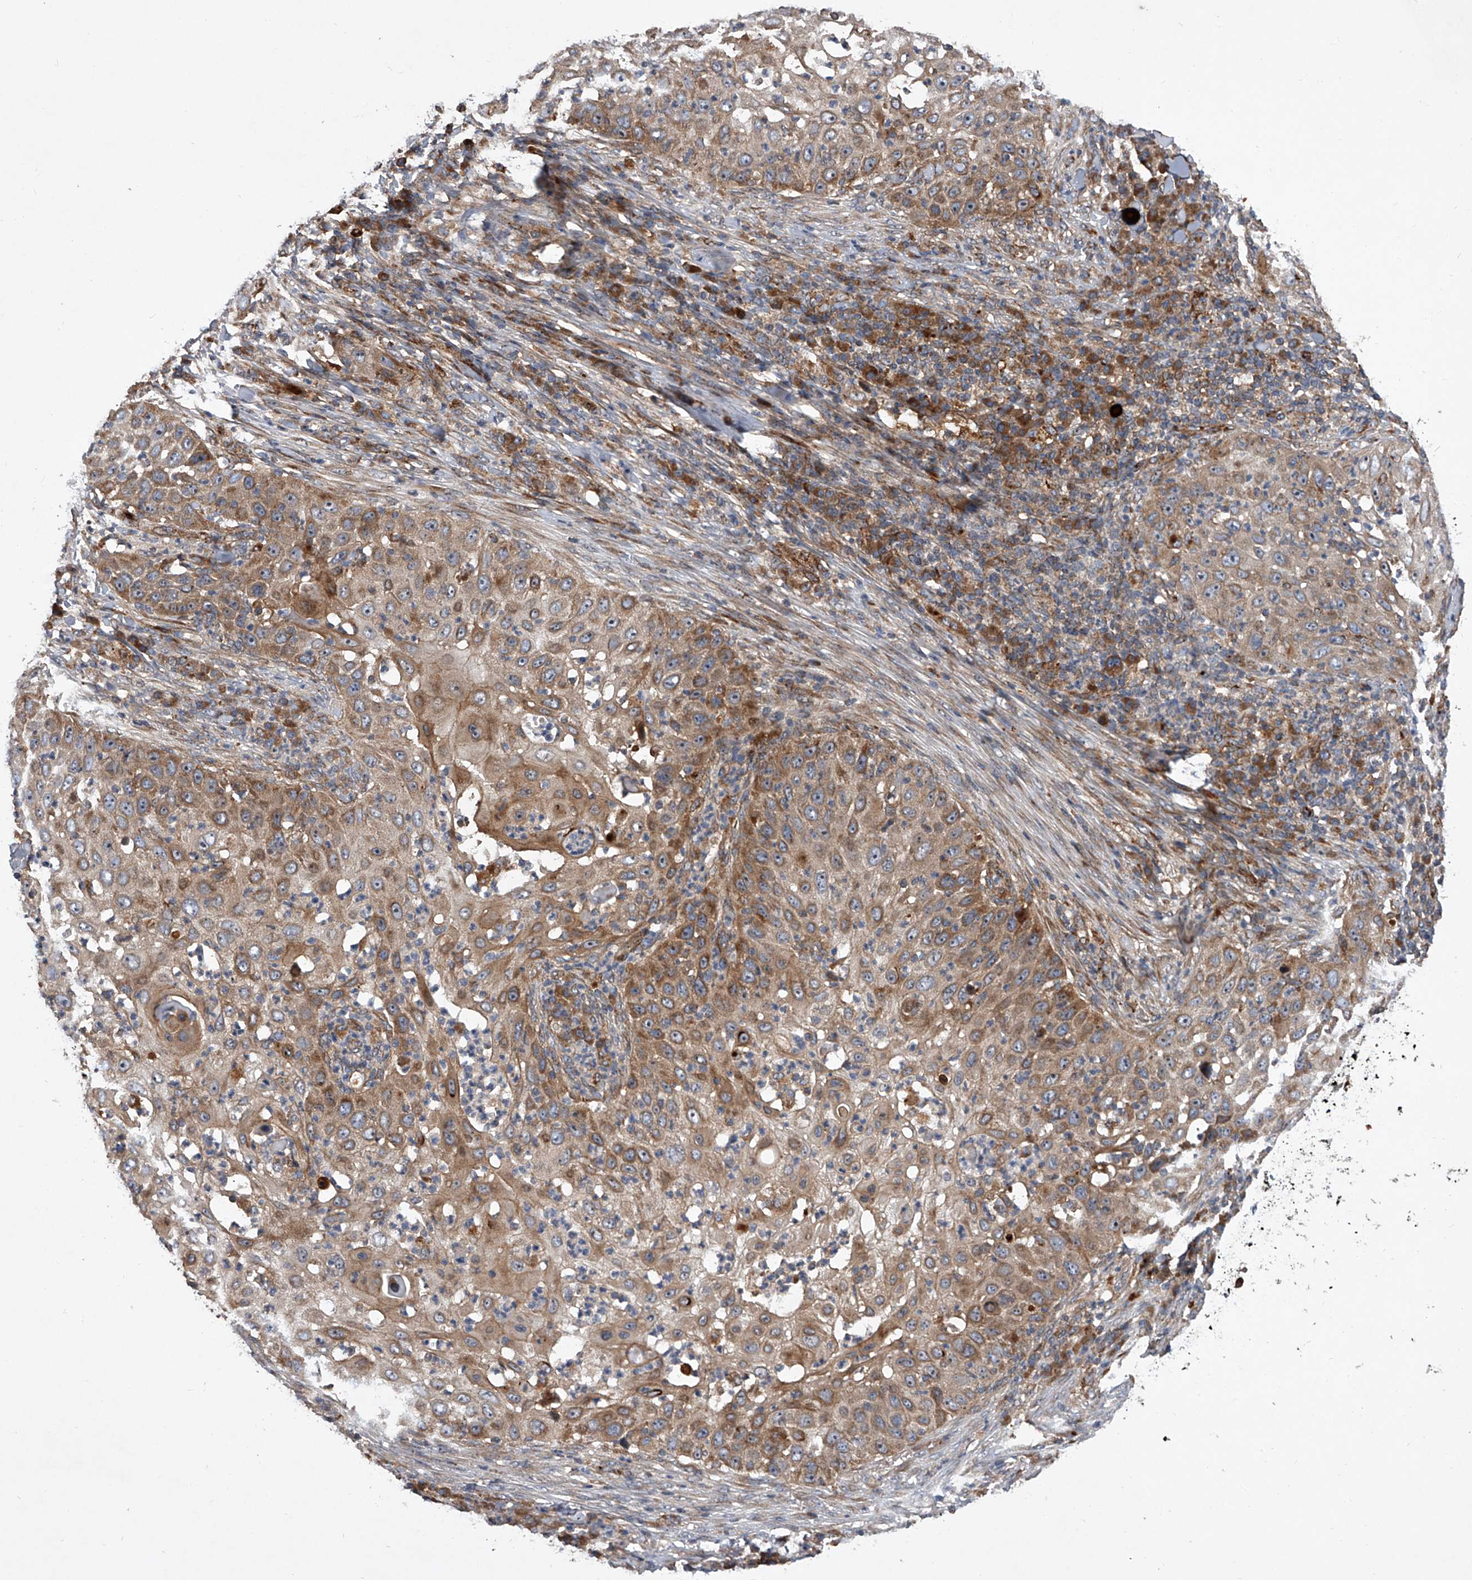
{"staining": {"intensity": "moderate", "quantity": ">75%", "location": "cytoplasmic/membranous"}, "tissue": "skin cancer", "cell_type": "Tumor cells", "image_type": "cancer", "snomed": [{"axis": "morphology", "description": "Squamous cell carcinoma, NOS"}, {"axis": "topography", "description": "Skin"}], "caption": "This is an image of IHC staining of skin cancer (squamous cell carcinoma), which shows moderate positivity in the cytoplasmic/membranous of tumor cells.", "gene": "USP47", "patient": {"sex": "female", "age": 44}}